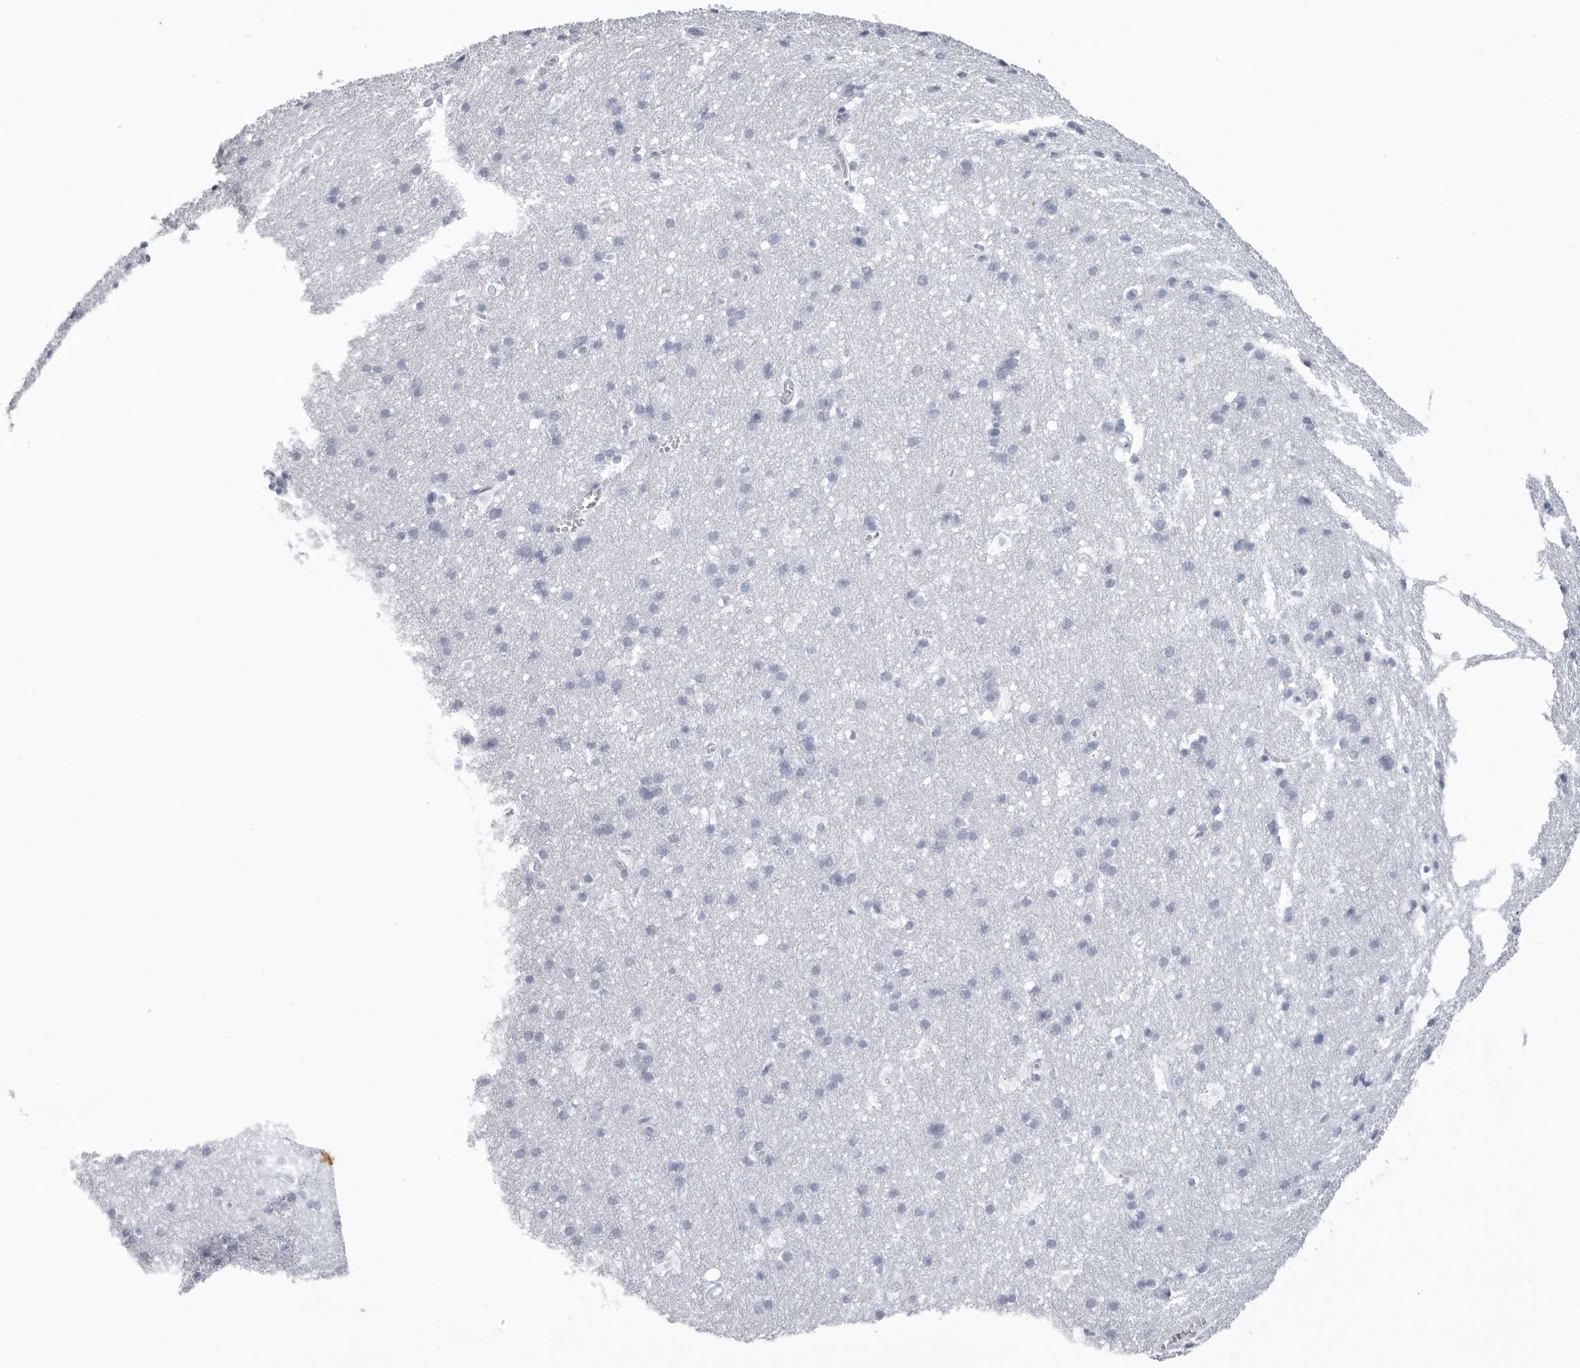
{"staining": {"intensity": "negative", "quantity": "none", "location": "none"}, "tissue": "cerebral cortex", "cell_type": "Endothelial cells", "image_type": "normal", "snomed": [{"axis": "morphology", "description": "Normal tissue, NOS"}, {"axis": "topography", "description": "Cerebral cortex"}], "caption": "The micrograph shows no significant positivity in endothelial cells of cerebral cortex.", "gene": "KLK9", "patient": {"sex": "male", "age": 54}}